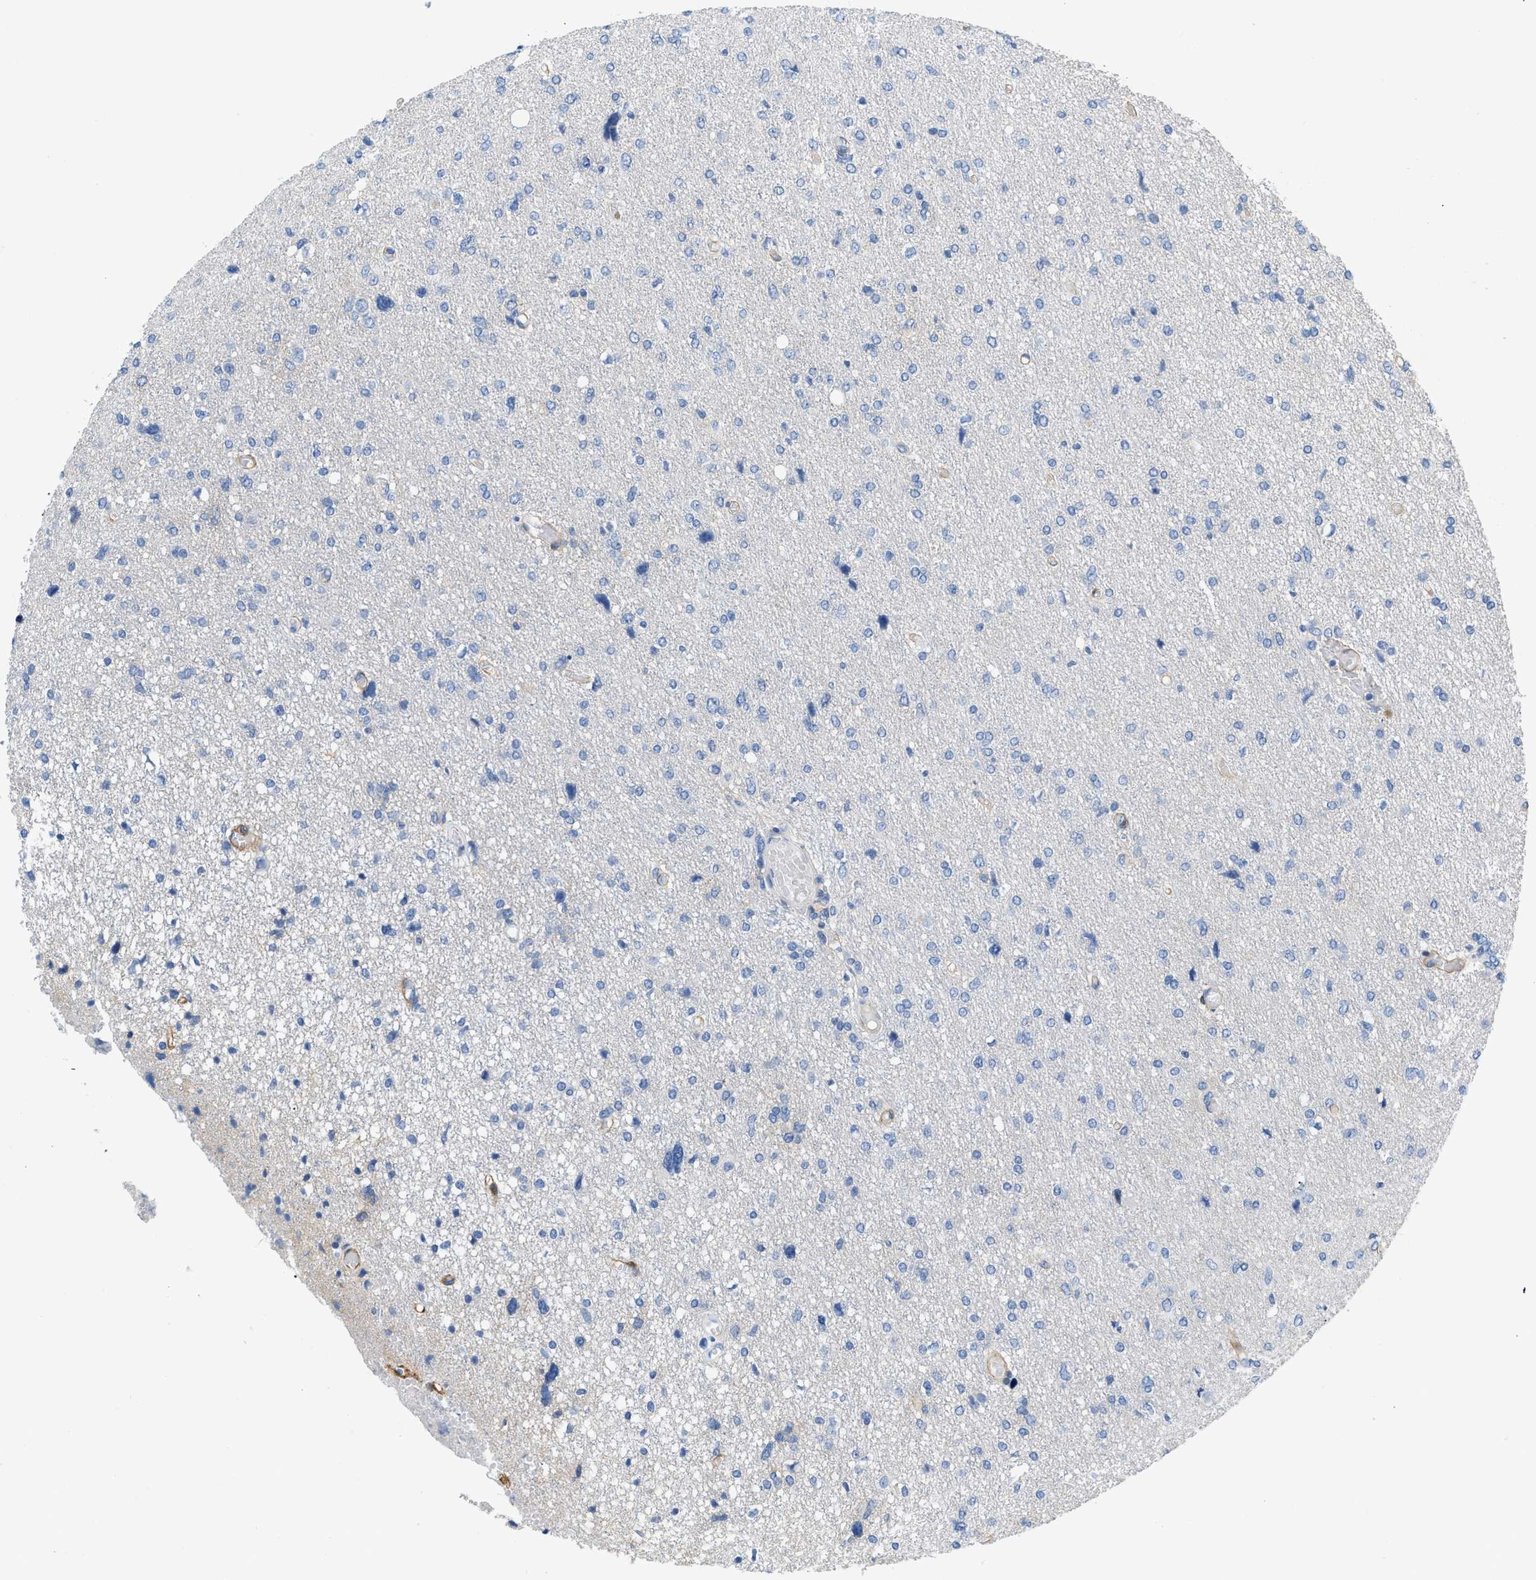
{"staining": {"intensity": "negative", "quantity": "none", "location": "none"}, "tissue": "glioma", "cell_type": "Tumor cells", "image_type": "cancer", "snomed": [{"axis": "morphology", "description": "Glioma, malignant, High grade"}, {"axis": "topography", "description": "Brain"}], "caption": "Immunohistochemistry of glioma displays no expression in tumor cells.", "gene": "PDGFRB", "patient": {"sex": "female", "age": 59}}